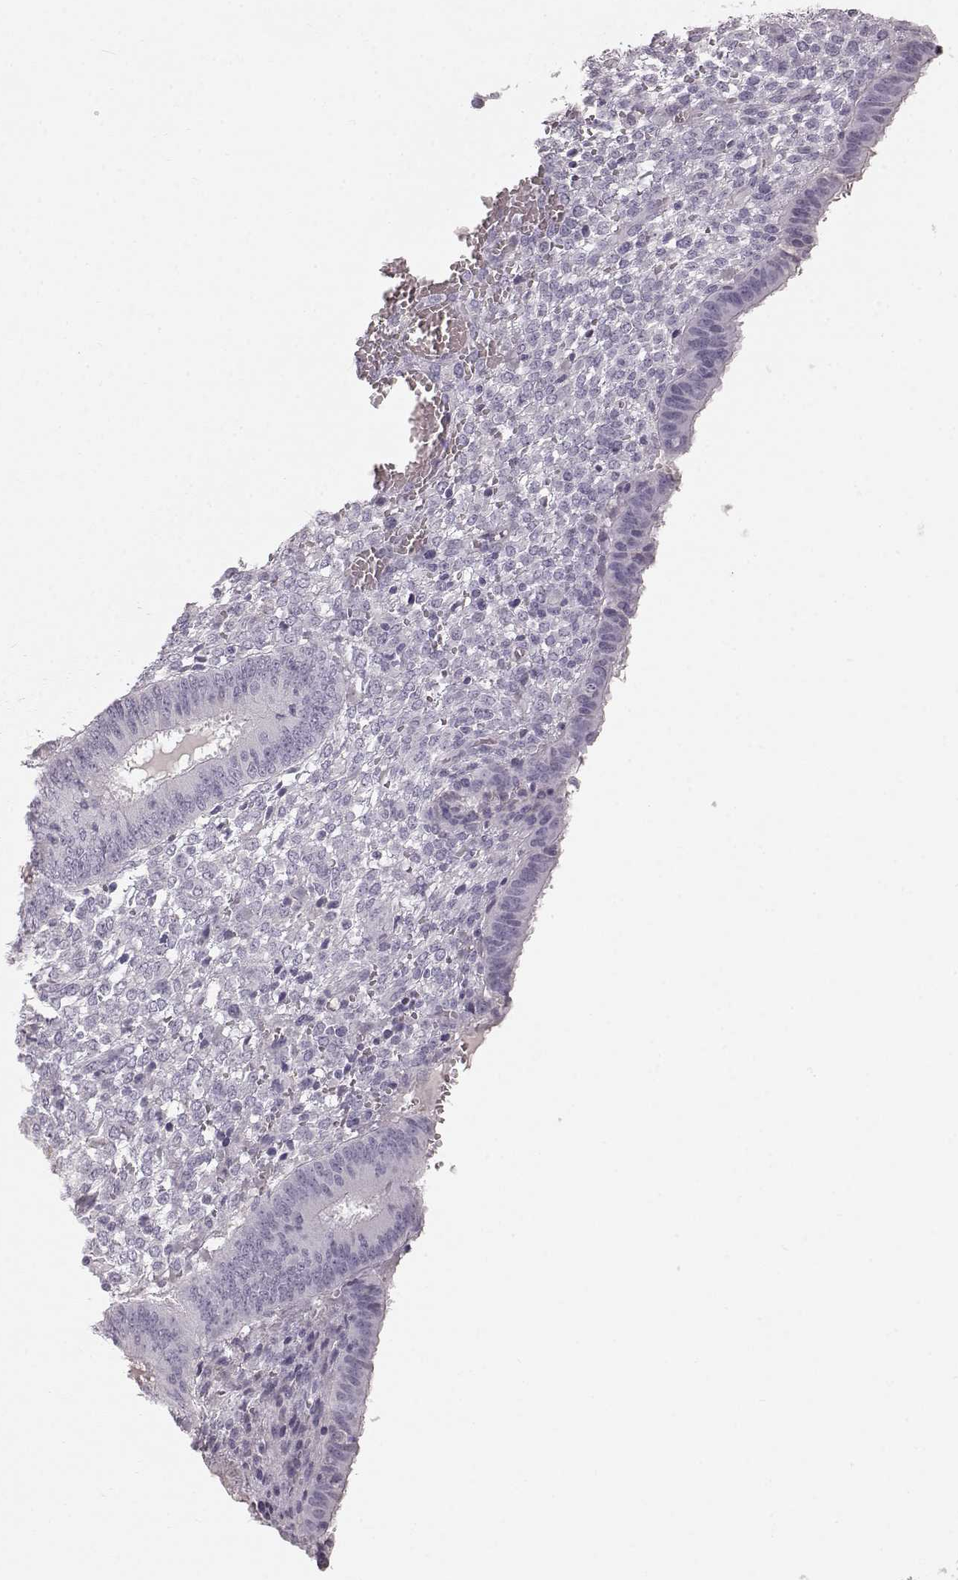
{"staining": {"intensity": "negative", "quantity": "none", "location": "none"}, "tissue": "endometrium", "cell_type": "Cells in endometrial stroma", "image_type": "normal", "snomed": [{"axis": "morphology", "description": "Normal tissue, NOS"}, {"axis": "topography", "description": "Endometrium"}], "caption": "A histopathology image of endometrium stained for a protein shows no brown staining in cells in endometrial stroma. (DAB immunohistochemistry (IHC) with hematoxylin counter stain).", "gene": "KRTAP16", "patient": {"sex": "female", "age": 42}}